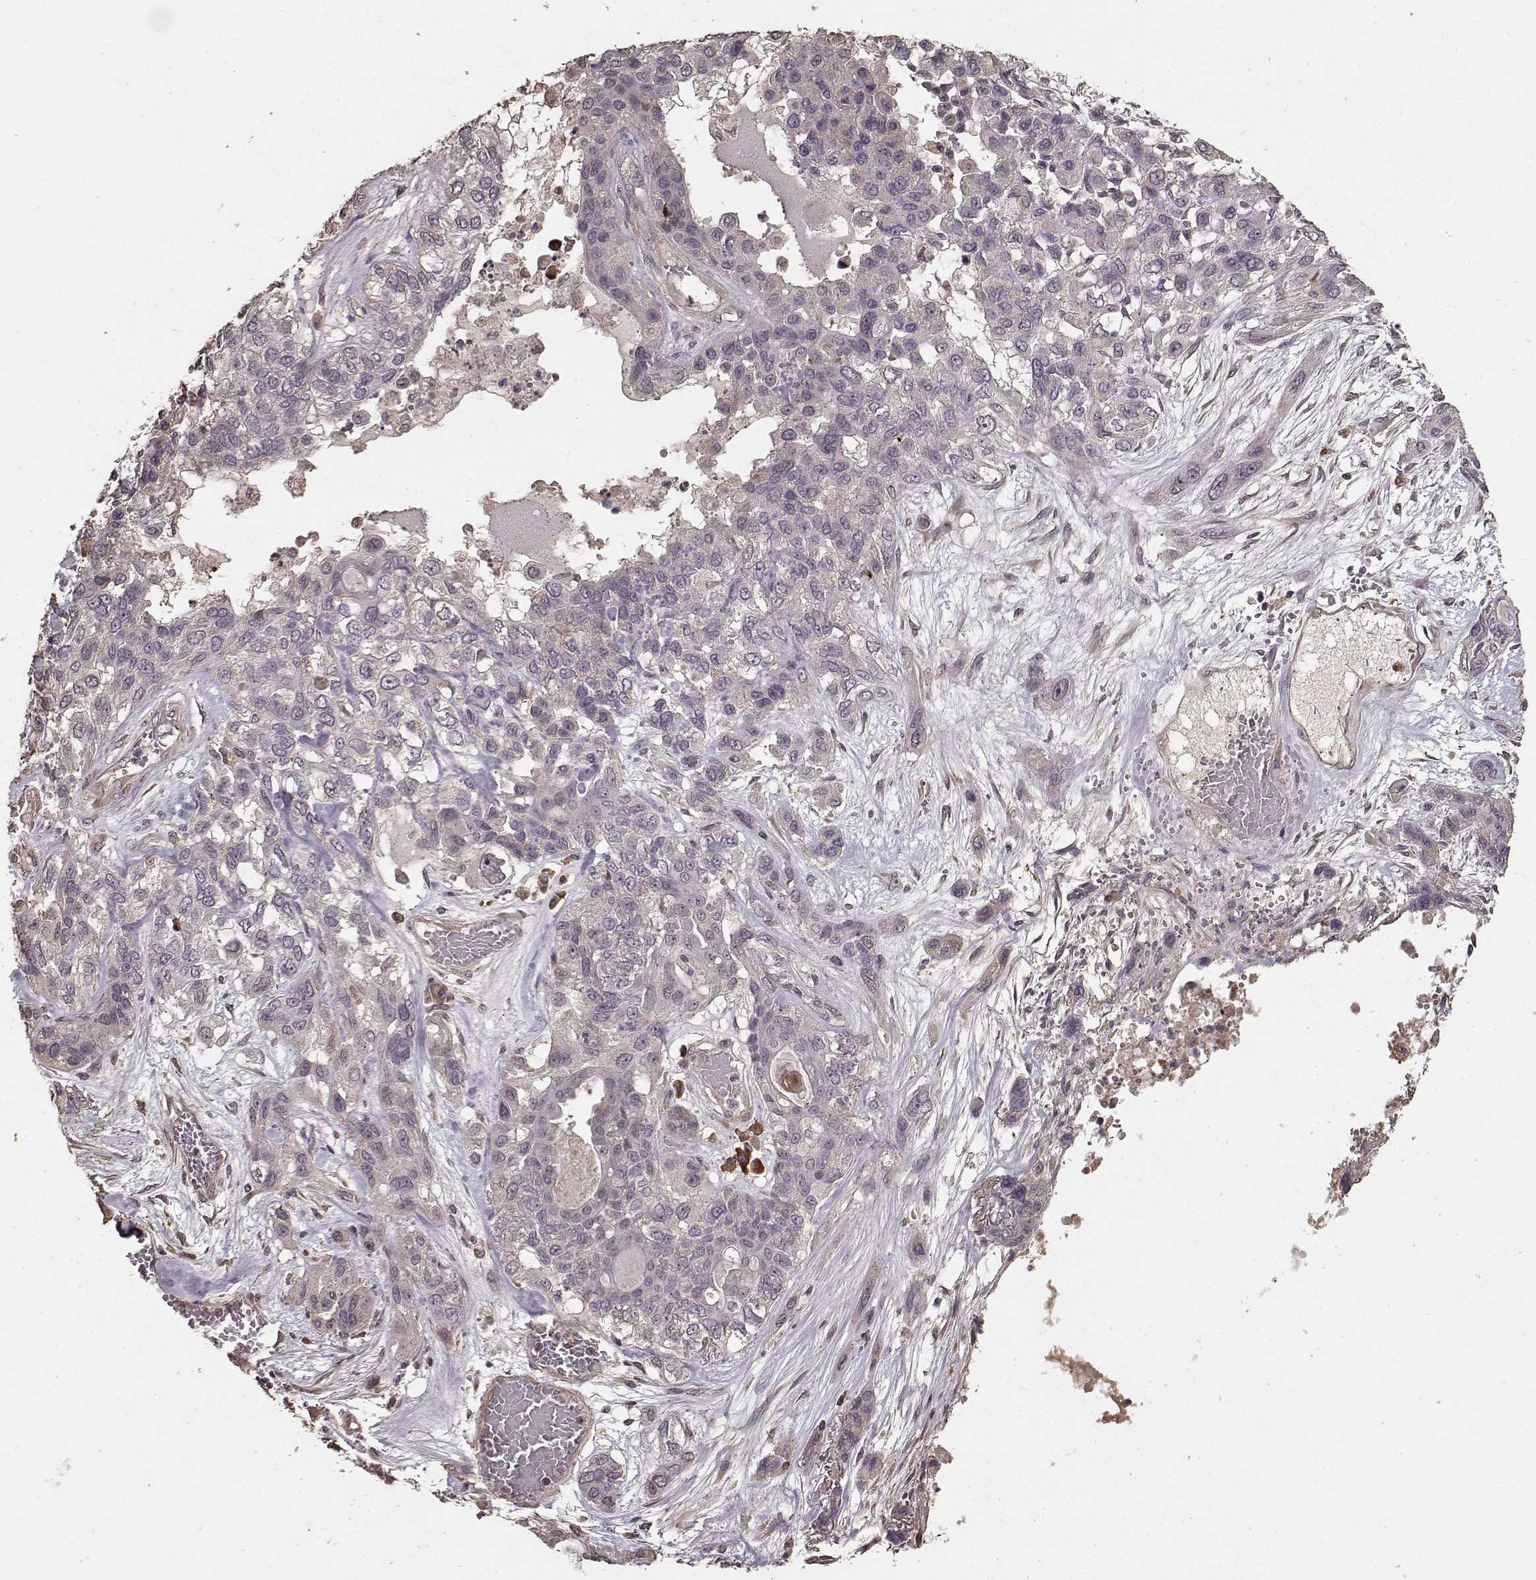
{"staining": {"intensity": "negative", "quantity": "none", "location": "none"}, "tissue": "lung cancer", "cell_type": "Tumor cells", "image_type": "cancer", "snomed": [{"axis": "morphology", "description": "Squamous cell carcinoma, NOS"}, {"axis": "topography", "description": "Lung"}], "caption": "The image demonstrates no staining of tumor cells in squamous cell carcinoma (lung).", "gene": "USP15", "patient": {"sex": "female", "age": 70}}